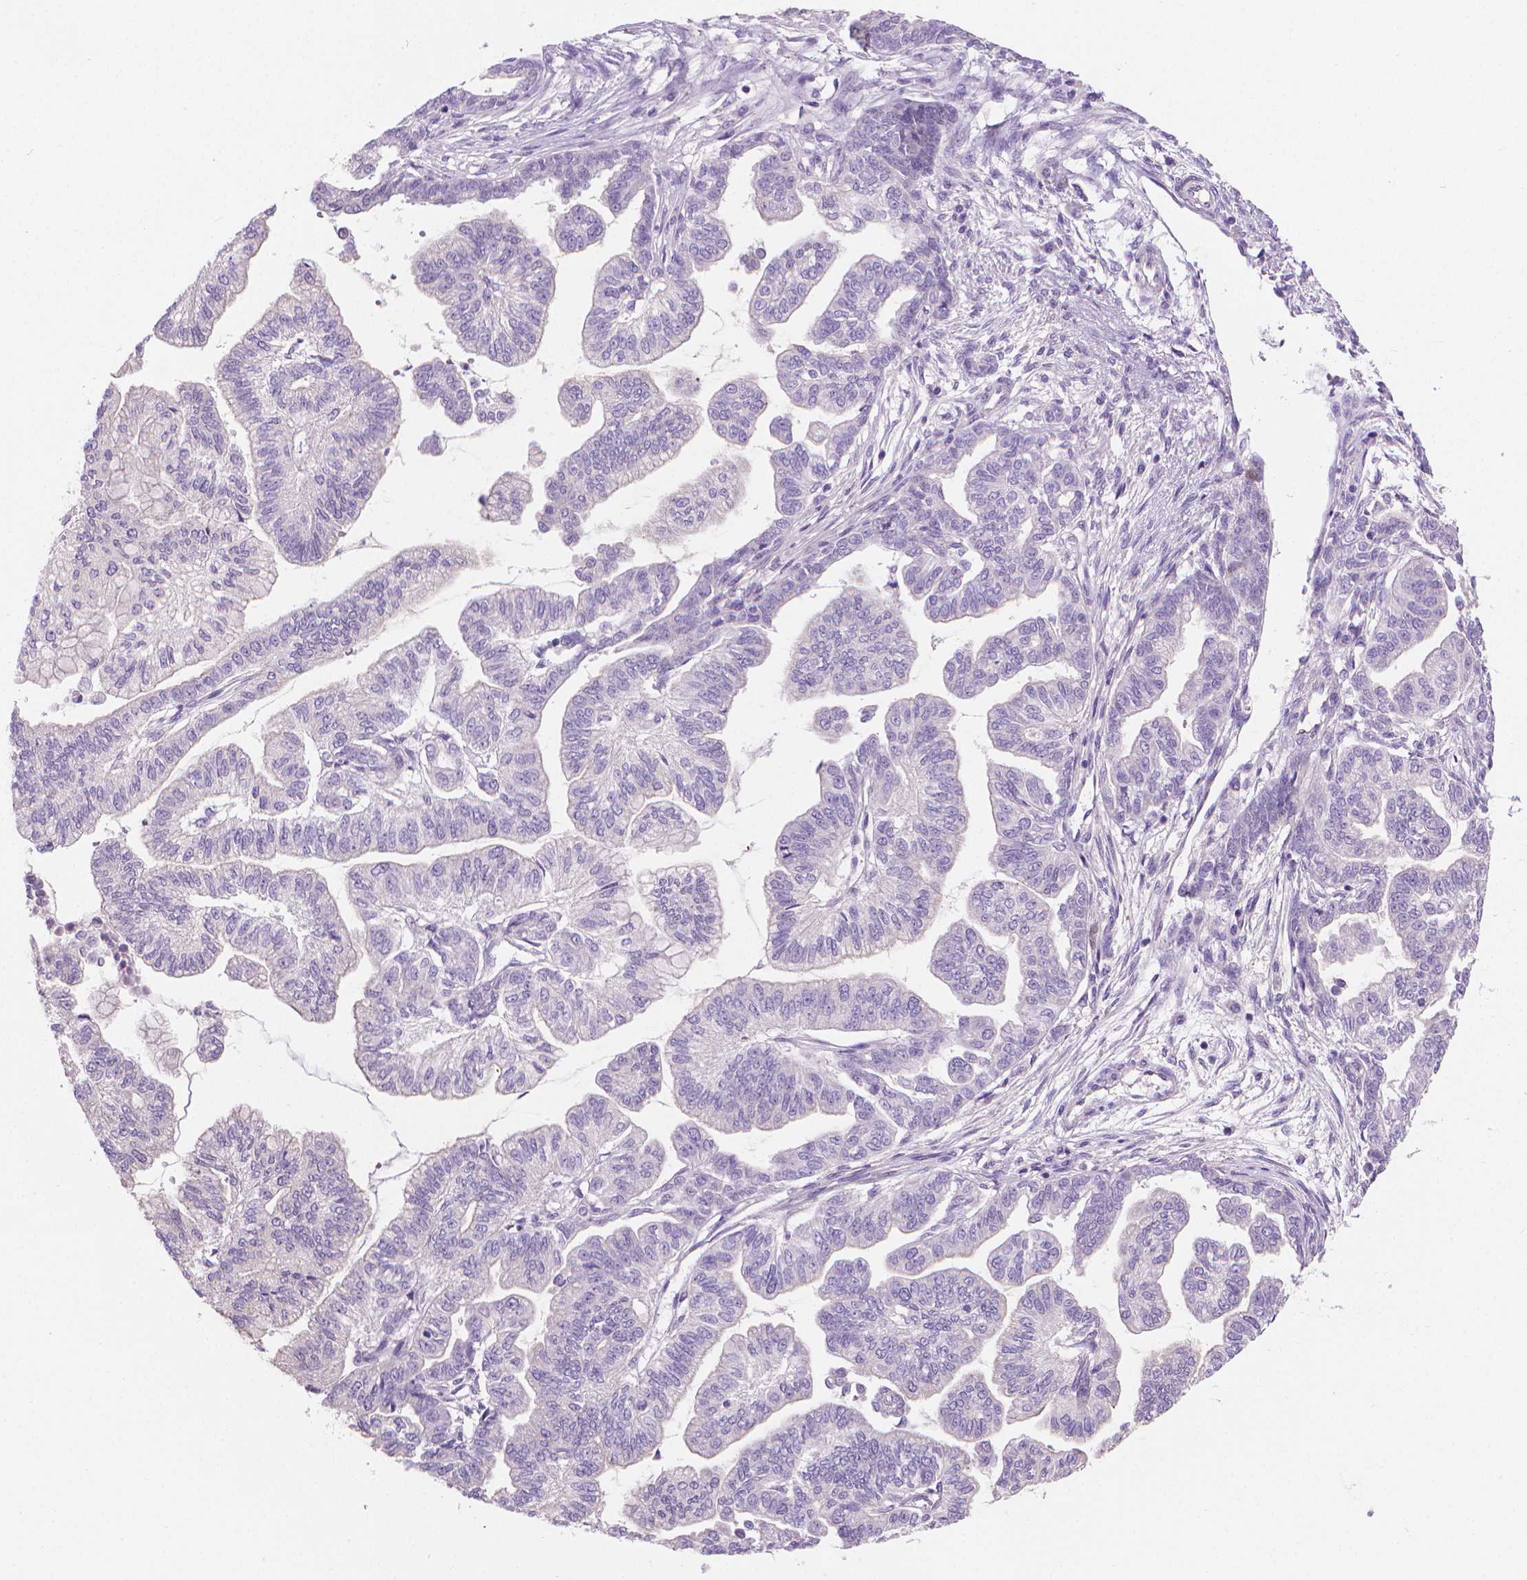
{"staining": {"intensity": "negative", "quantity": "none", "location": "none"}, "tissue": "stomach cancer", "cell_type": "Tumor cells", "image_type": "cancer", "snomed": [{"axis": "morphology", "description": "Adenocarcinoma, NOS"}, {"axis": "topography", "description": "Stomach"}], "caption": "Immunohistochemistry (IHC) of human stomach adenocarcinoma shows no positivity in tumor cells.", "gene": "GSDMA", "patient": {"sex": "male", "age": 83}}